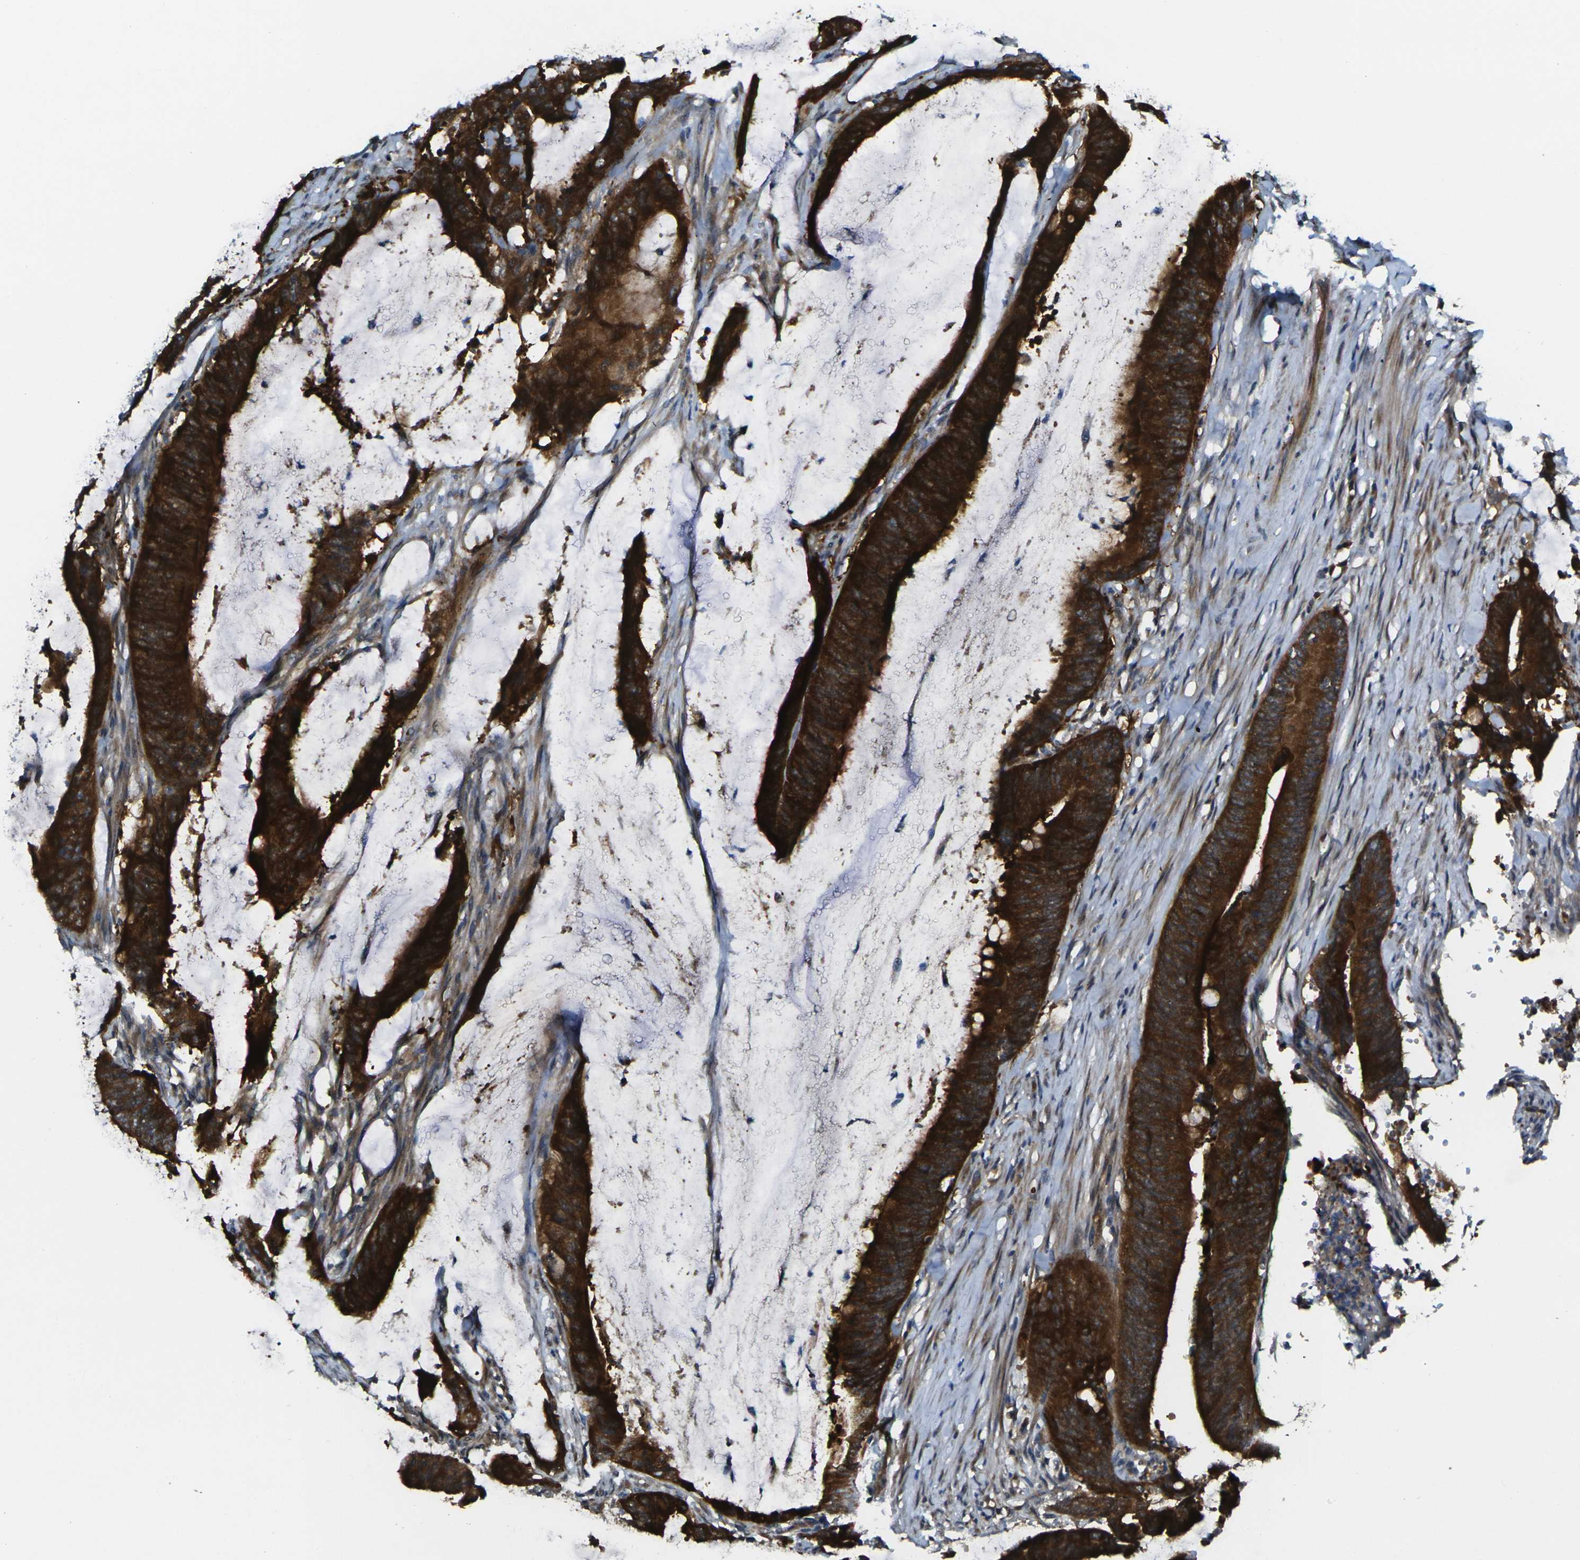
{"staining": {"intensity": "strong", "quantity": ">75%", "location": "cytoplasmic/membranous"}, "tissue": "colorectal cancer", "cell_type": "Tumor cells", "image_type": "cancer", "snomed": [{"axis": "morphology", "description": "Adenocarcinoma, NOS"}, {"axis": "topography", "description": "Rectum"}], "caption": "A high amount of strong cytoplasmic/membranous positivity is identified in approximately >75% of tumor cells in colorectal adenocarcinoma tissue. The staining was performed using DAB to visualize the protein expression in brown, while the nuclei were stained in blue with hematoxylin (Magnification: 20x).", "gene": "GNA12", "patient": {"sex": "female", "age": 66}}